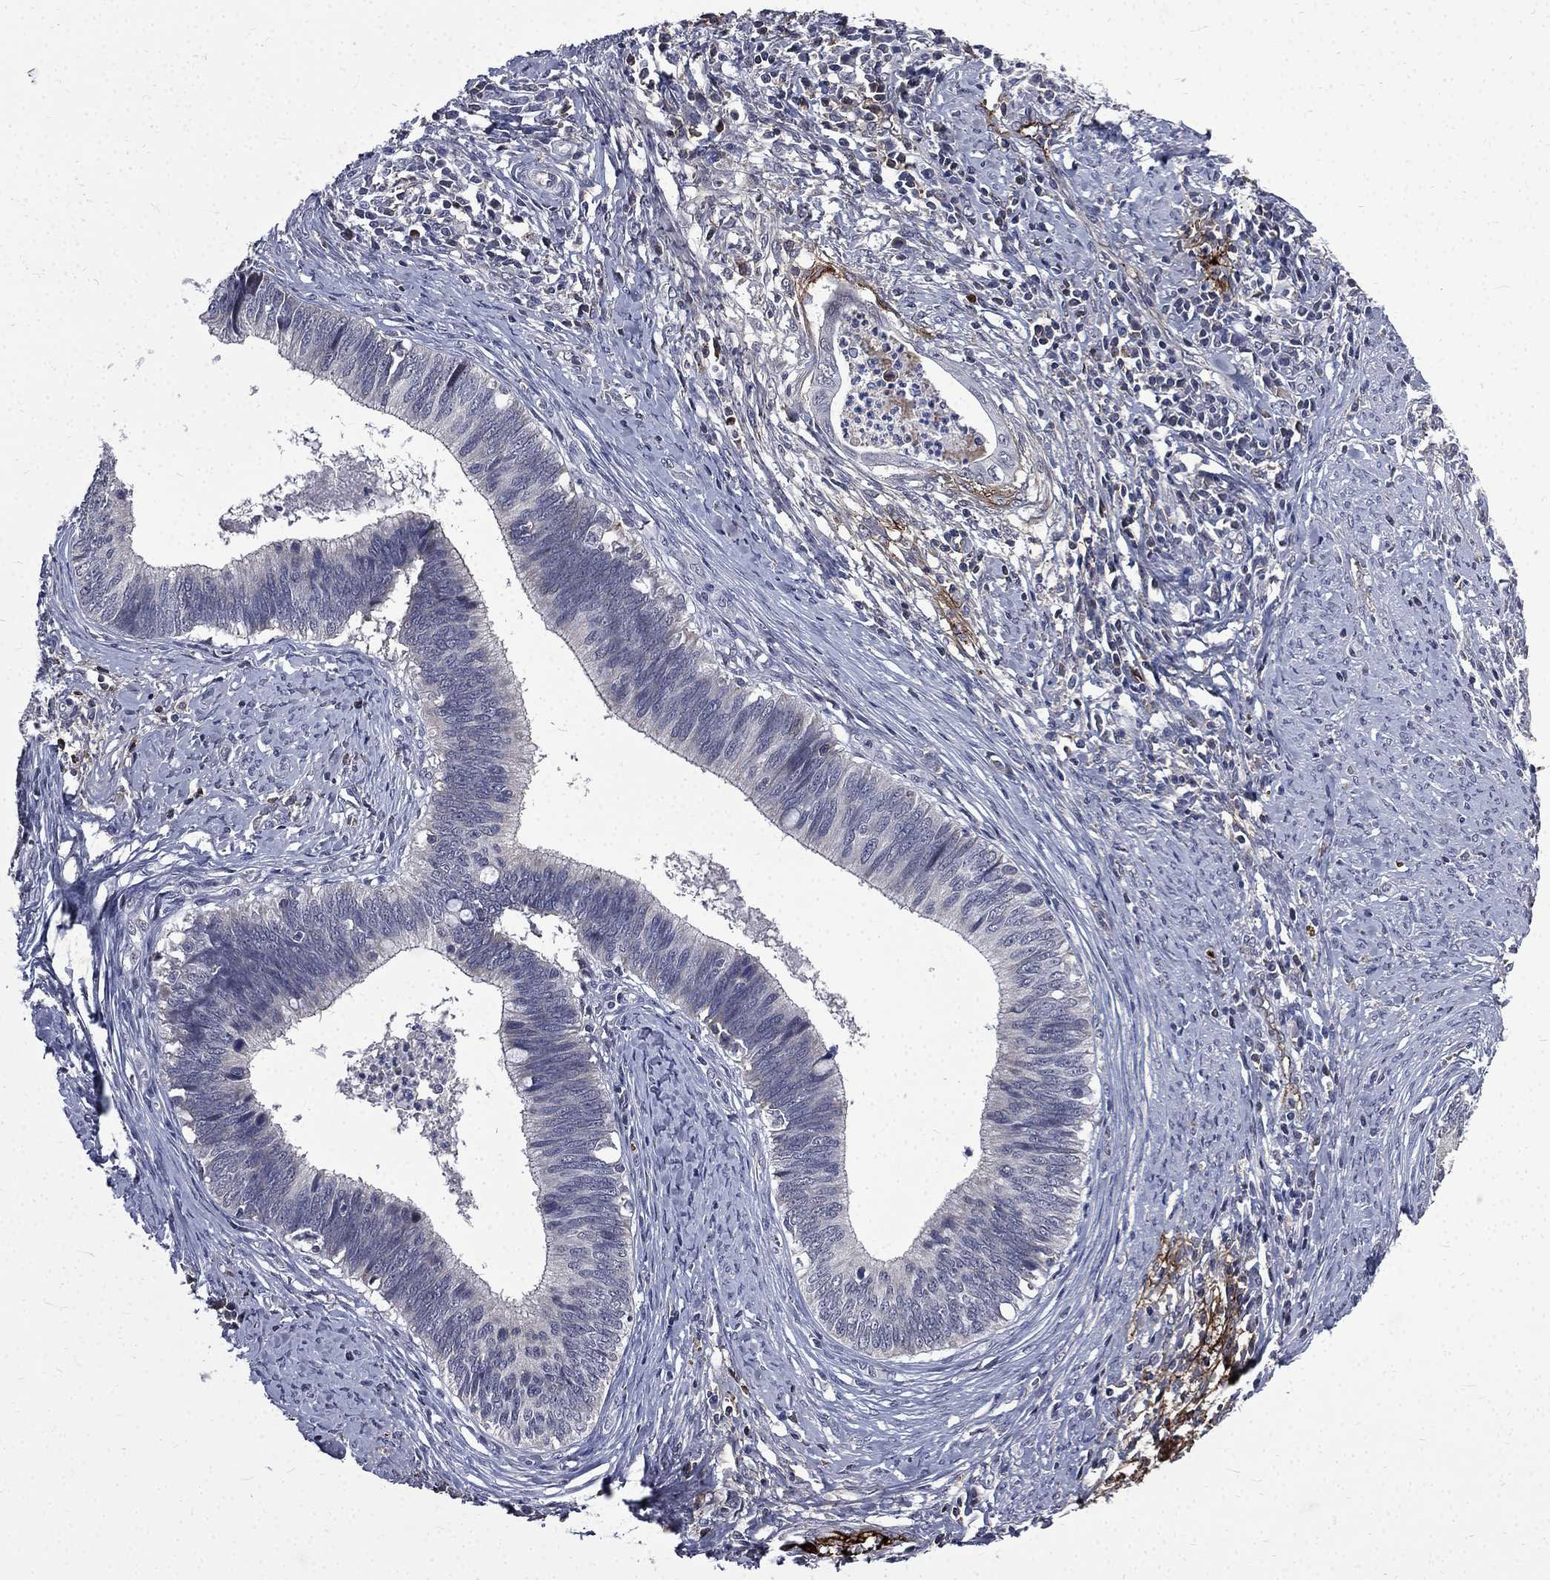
{"staining": {"intensity": "negative", "quantity": "none", "location": "none"}, "tissue": "cervical cancer", "cell_type": "Tumor cells", "image_type": "cancer", "snomed": [{"axis": "morphology", "description": "Adenocarcinoma, NOS"}, {"axis": "topography", "description": "Cervix"}], "caption": "Photomicrograph shows no protein expression in tumor cells of cervical cancer tissue.", "gene": "FGG", "patient": {"sex": "female", "age": 42}}